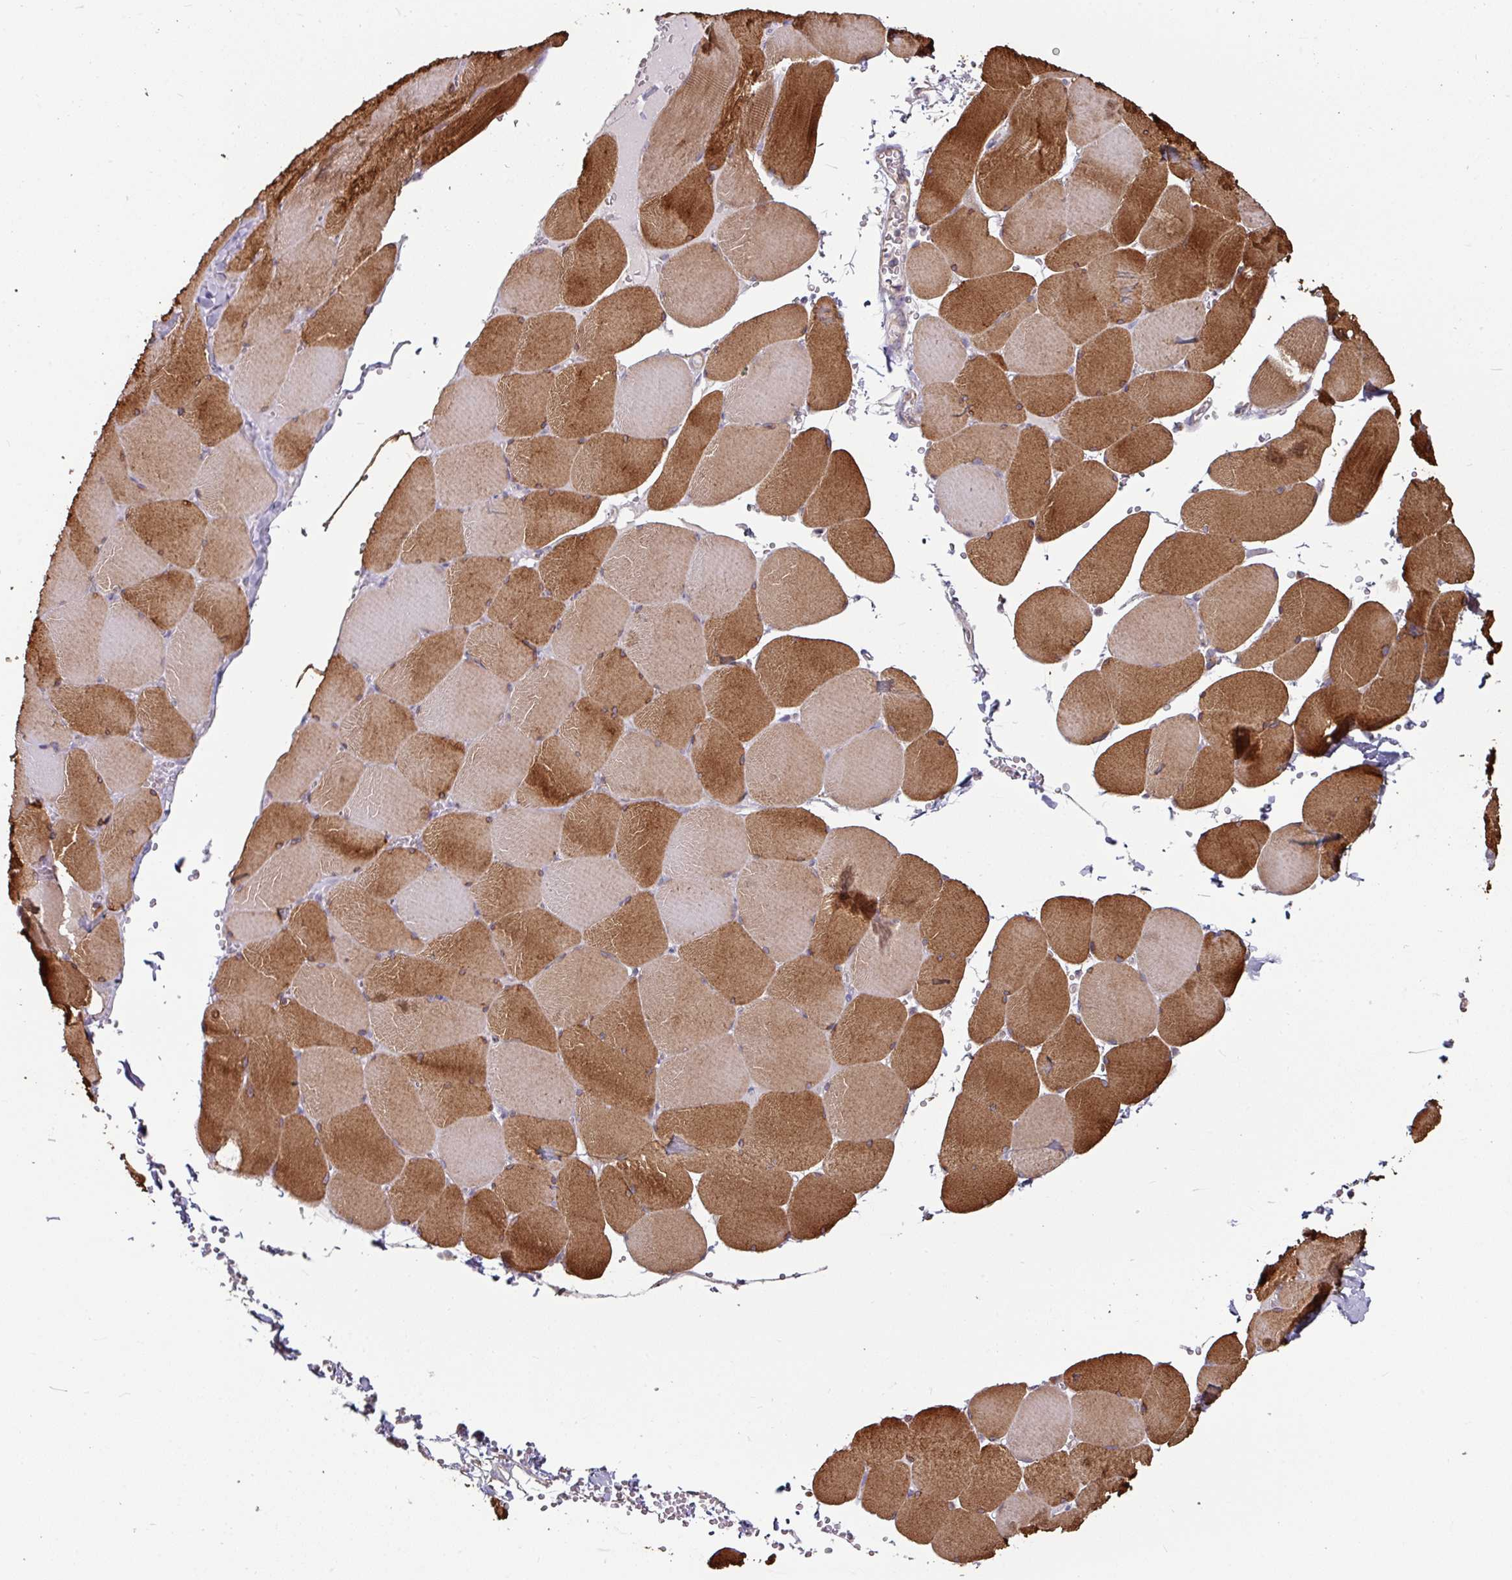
{"staining": {"intensity": "strong", "quantity": ">75%", "location": "cytoplasmic/membranous"}, "tissue": "skeletal muscle", "cell_type": "Myocytes", "image_type": "normal", "snomed": [{"axis": "morphology", "description": "Normal tissue, NOS"}, {"axis": "topography", "description": "Skeletal muscle"}, {"axis": "topography", "description": "Head-Neck"}], "caption": "Immunohistochemistry of unremarkable skeletal muscle shows high levels of strong cytoplasmic/membranous staining in about >75% of myocytes. The protein is shown in brown color, while the nuclei are stained blue.", "gene": "OR2D3", "patient": {"sex": "male", "age": 66}}